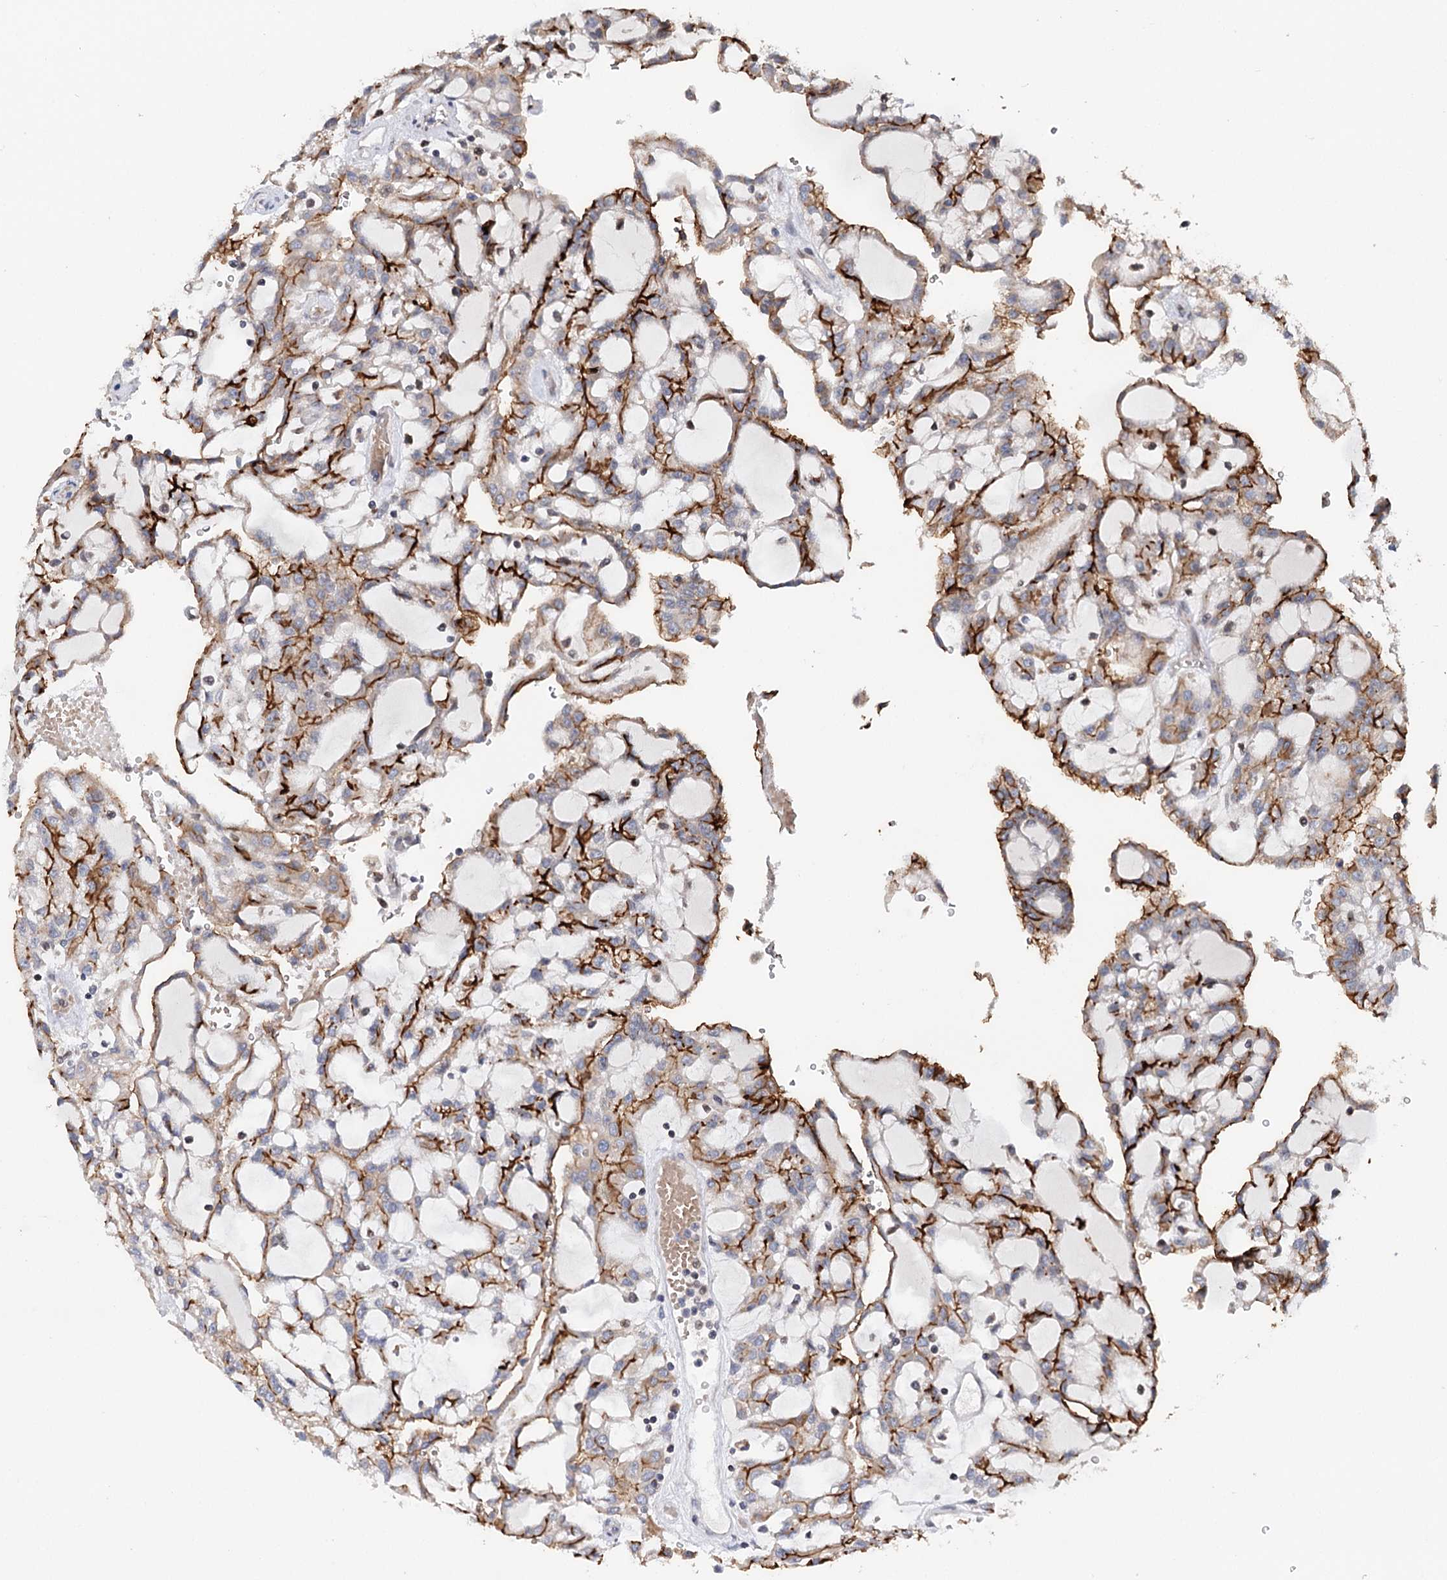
{"staining": {"intensity": "moderate", "quantity": "25%-75%", "location": "cytoplasmic/membranous"}, "tissue": "renal cancer", "cell_type": "Tumor cells", "image_type": "cancer", "snomed": [{"axis": "morphology", "description": "Adenocarcinoma, NOS"}, {"axis": "topography", "description": "Kidney"}], "caption": "A histopathology image showing moderate cytoplasmic/membranous staining in about 25%-75% of tumor cells in renal adenocarcinoma, as visualized by brown immunohistochemical staining.", "gene": "CFAP46", "patient": {"sex": "male", "age": 63}}